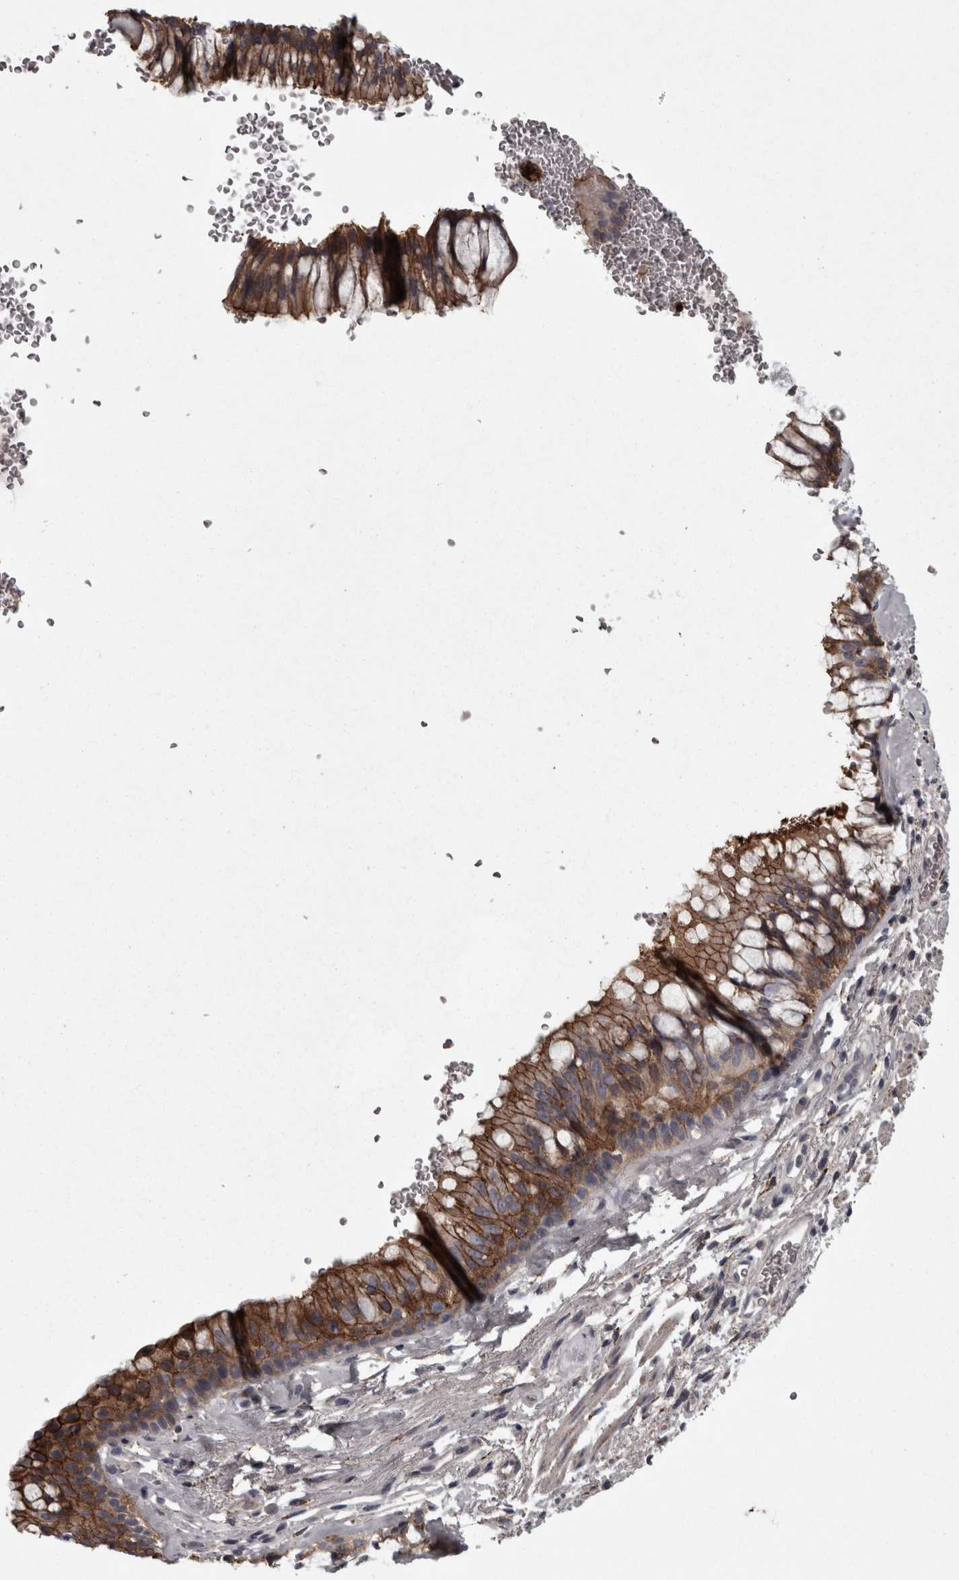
{"staining": {"intensity": "moderate", "quantity": ">75%", "location": "cytoplasmic/membranous"}, "tissue": "bronchus", "cell_type": "Respiratory epithelial cells", "image_type": "normal", "snomed": [{"axis": "morphology", "description": "Normal tissue, NOS"}, {"axis": "topography", "description": "Cartilage tissue"}, {"axis": "topography", "description": "Bronchus"}], "caption": "This micrograph reveals unremarkable bronchus stained with immunohistochemistry to label a protein in brown. The cytoplasmic/membranous of respiratory epithelial cells show moderate positivity for the protein. Nuclei are counter-stained blue.", "gene": "PCDH17", "patient": {"sex": "female", "age": 53}}